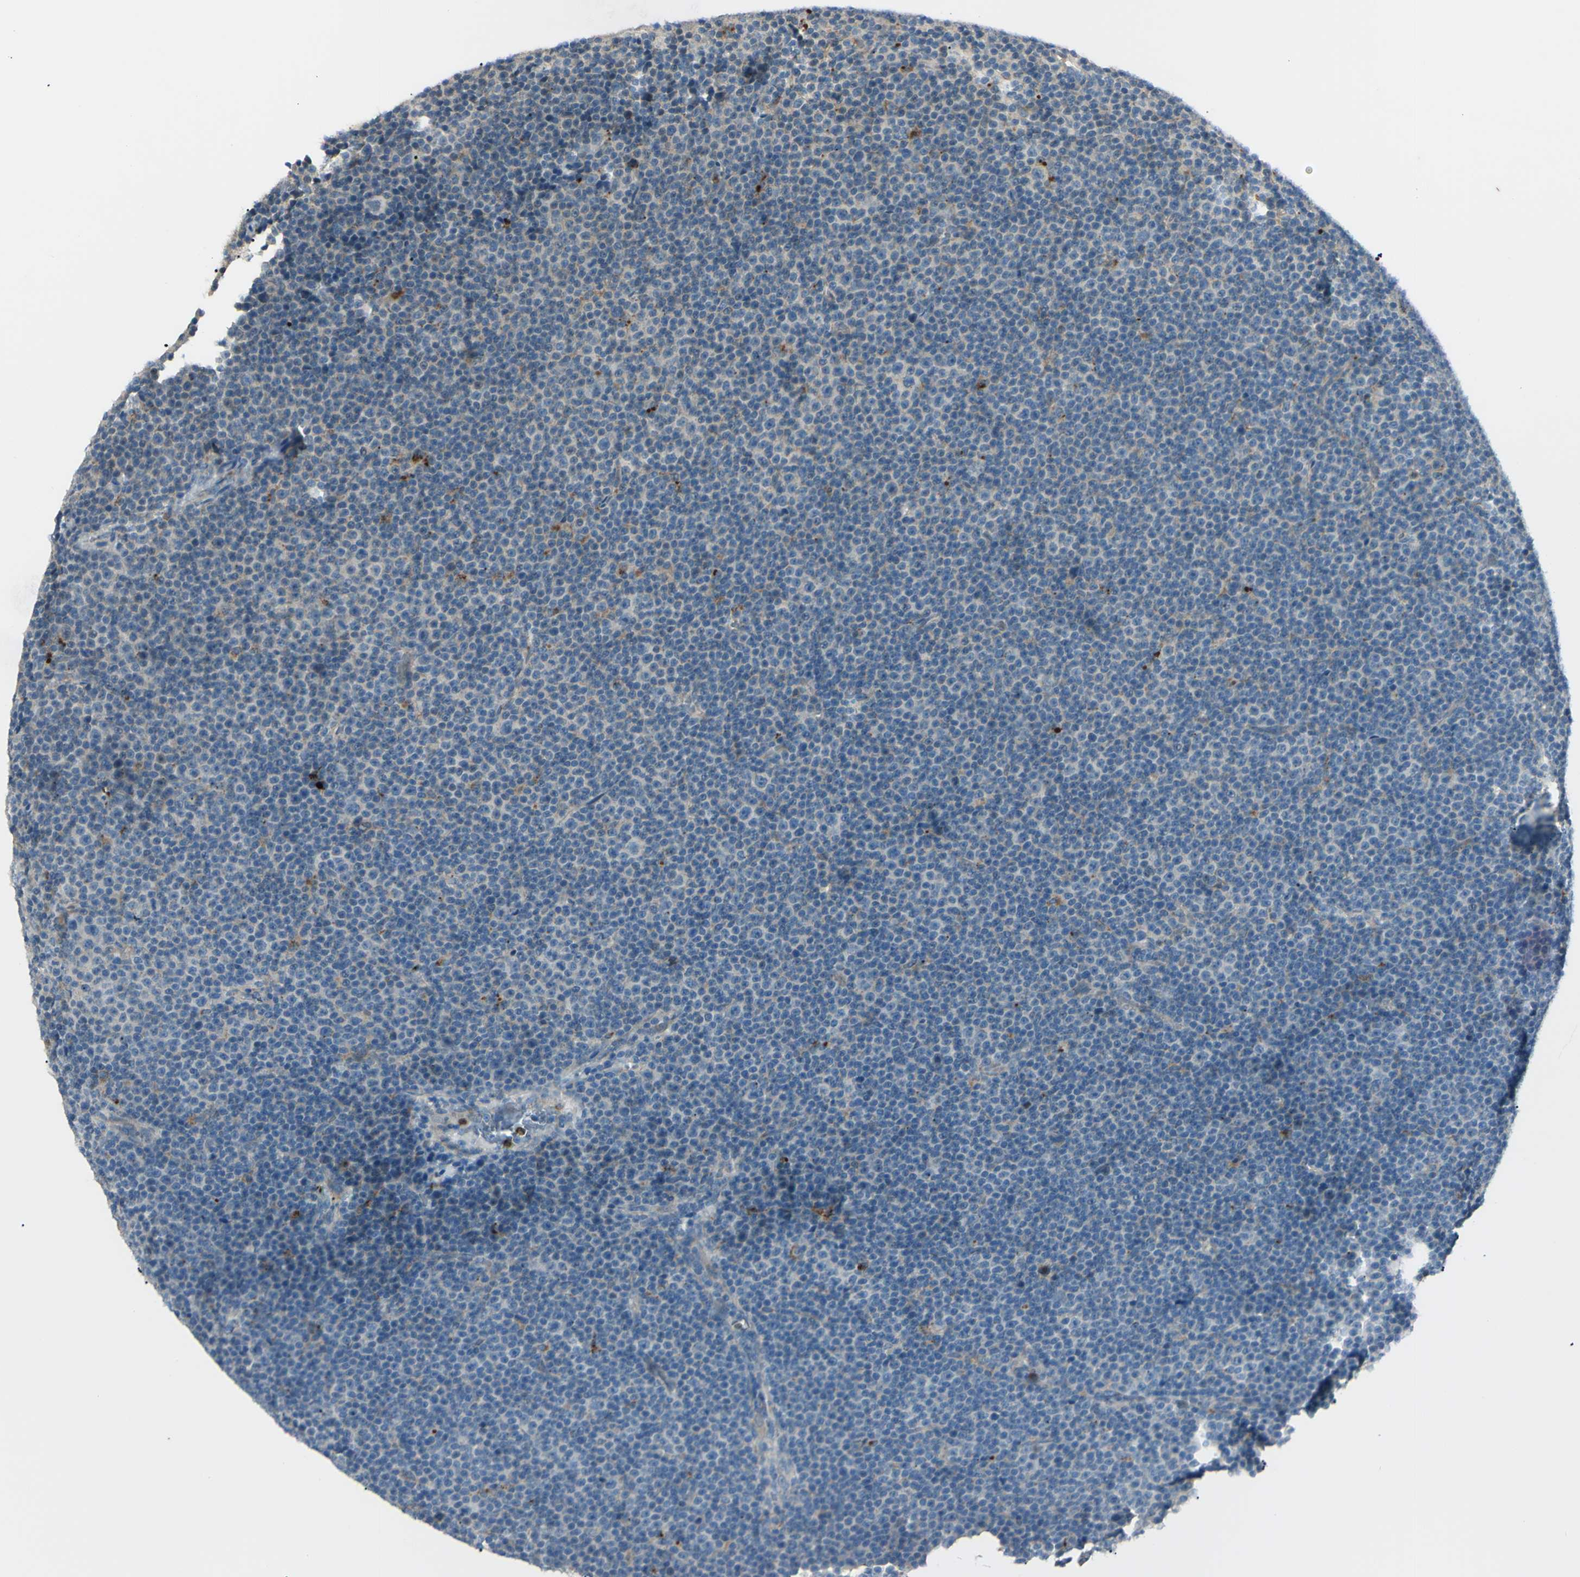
{"staining": {"intensity": "weak", "quantity": "<25%", "location": "cytoplasmic/membranous"}, "tissue": "lymphoma", "cell_type": "Tumor cells", "image_type": "cancer", "snomed": [{"axis": "morphology", "description": "Malignant lymphoma, non-Hodgkin's type, Low grade"}, {"axis": "topography", "description": "Lymph node"}], "caption": "An immunohistochemistry (IHC) histopathology image of malignant lymphoma, non-Hodgkin's type (low-grade) is shown. There is no staining in tumor cells of malignant lymphoma, non-Hodgkin's type (low-grade).", "gene": "LMTK2", "patient": {"sex": "female", "age": 67}}